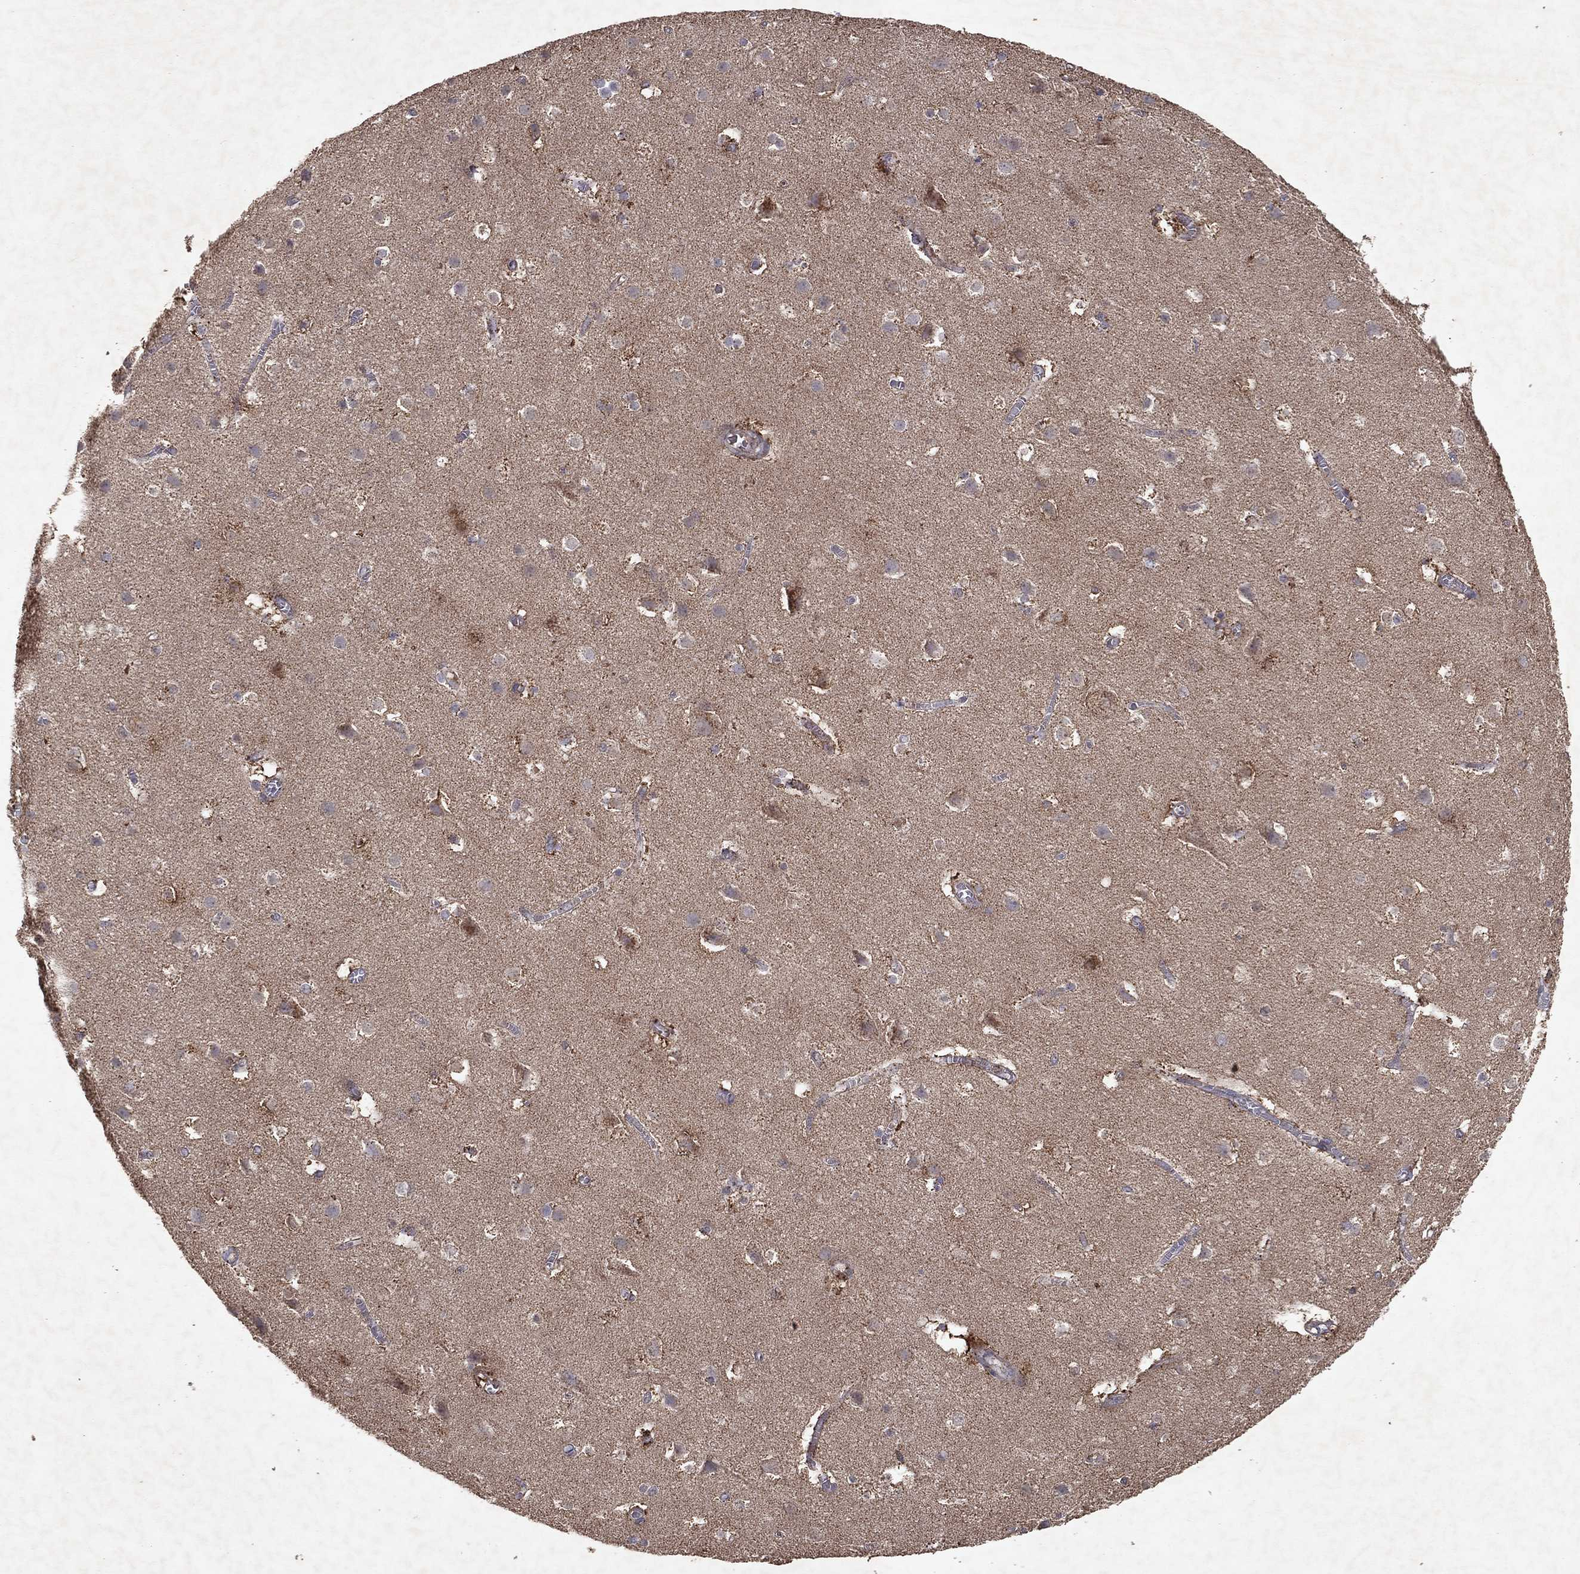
{"staining": {"intensity": "negative", "quantity": "none", "location": "none"}, "tissue": "cerebral cortex", "cell_type": "Endothelial cells", "image_type": "normal", "snomed": [{"axis": "morphology", "description": "Normal tissue, NOS"}, {"axis": "topography", "description": "Cerebral cortex"}], "caption": "Image shows no protein staining in endothelial cells of normal cerebral cortex.", "gene": "PYROXD2", "patient": {"sex": "male", "age": 59}}